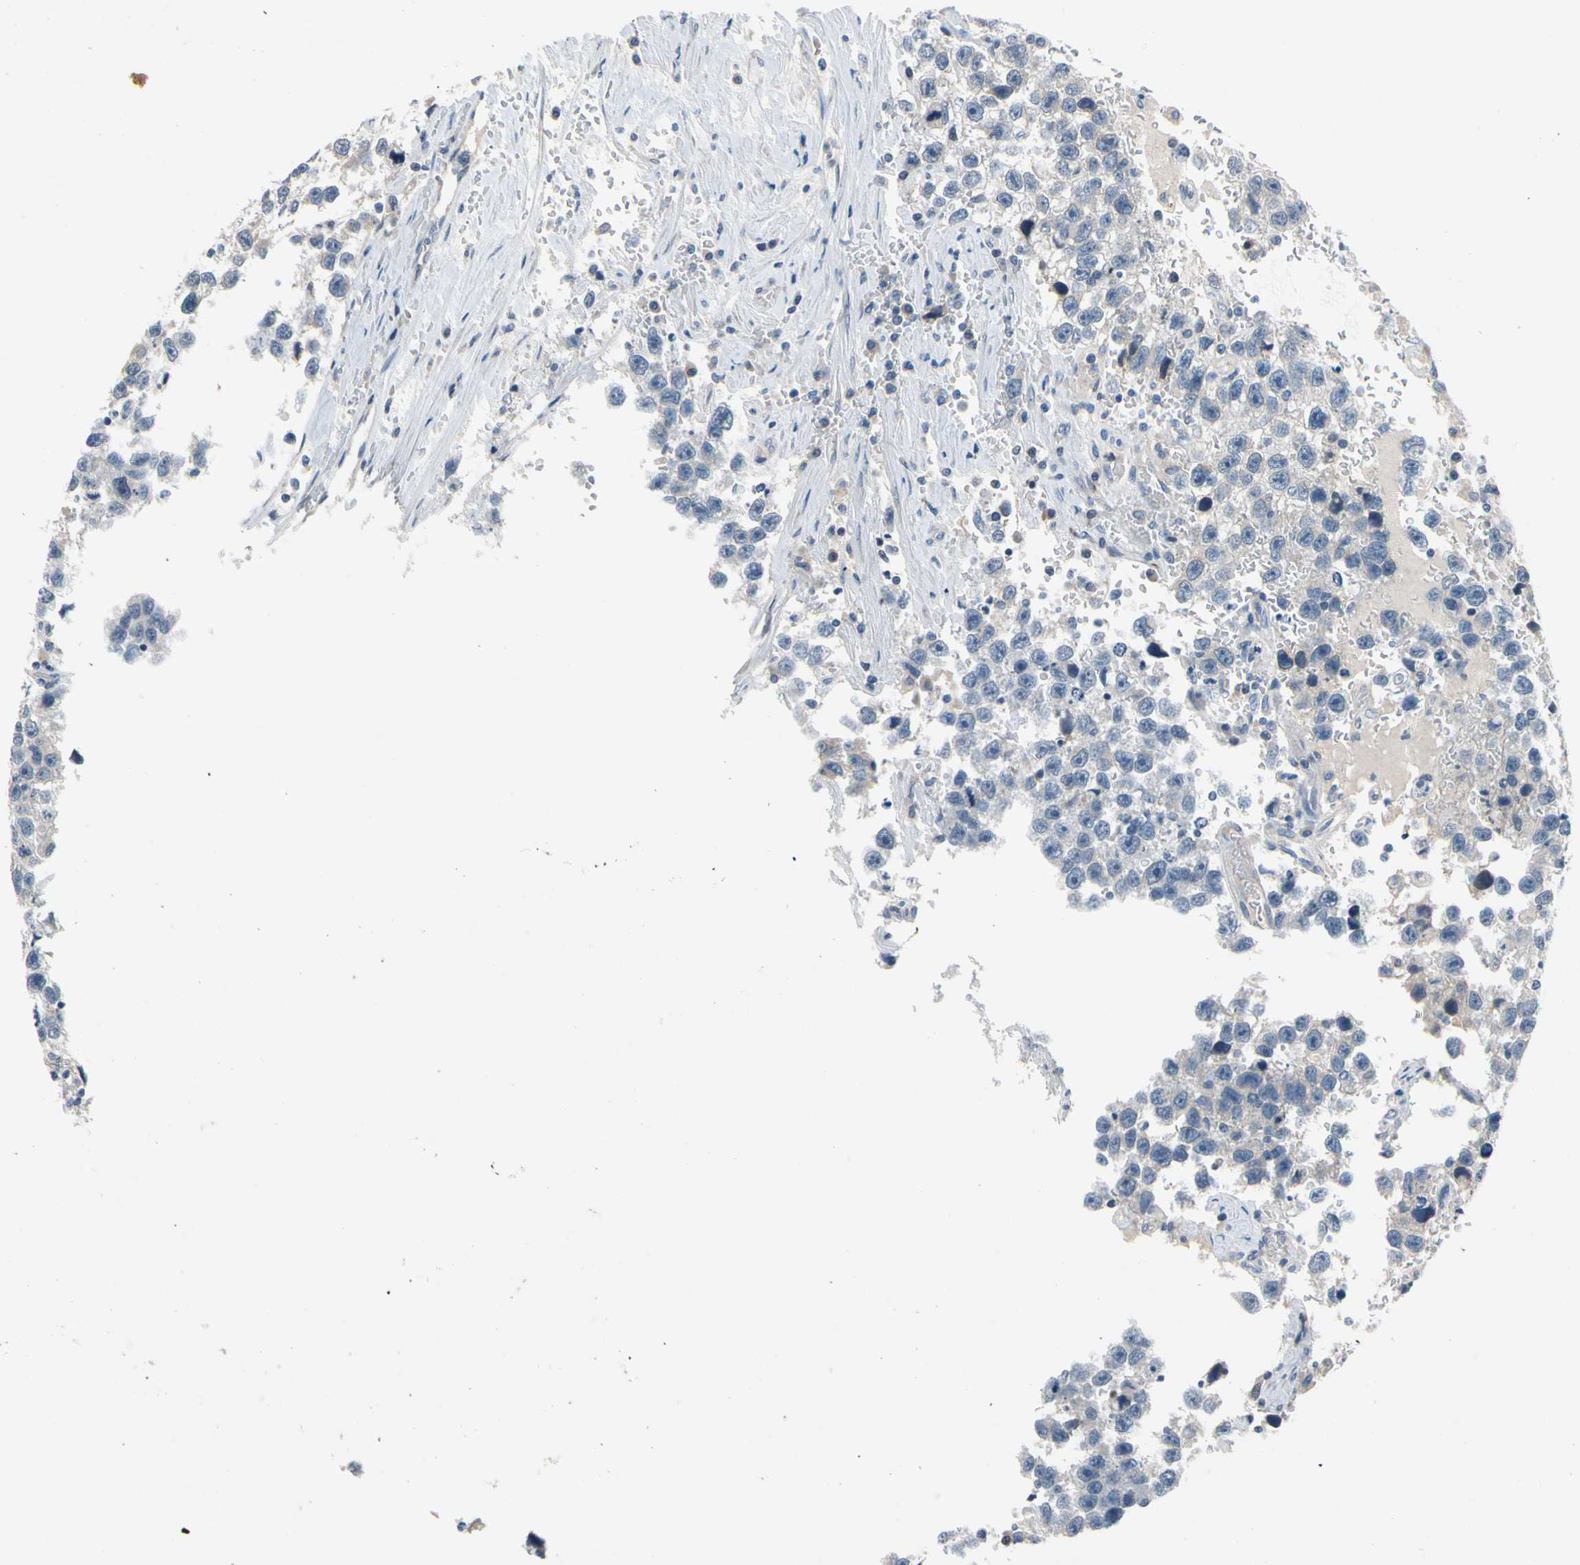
{"staining": {"intensity": "negative", "quantity": "none", "location": "none"}, "tissue": "testis cancer", "cell_type": "Tumor cells", "image_type": "cancer", "snomed": [{"axis": "morphology", "description": "Seminoma, NOS"}, {"axis": "topography", "description": "Testis"}], "caption": "A histopathology image of testis seminoma stained for a protein displays no brown staining in tumor cells.", "gene": "PIP5K1B", "patient": {"sex": "male", "age": 33}}